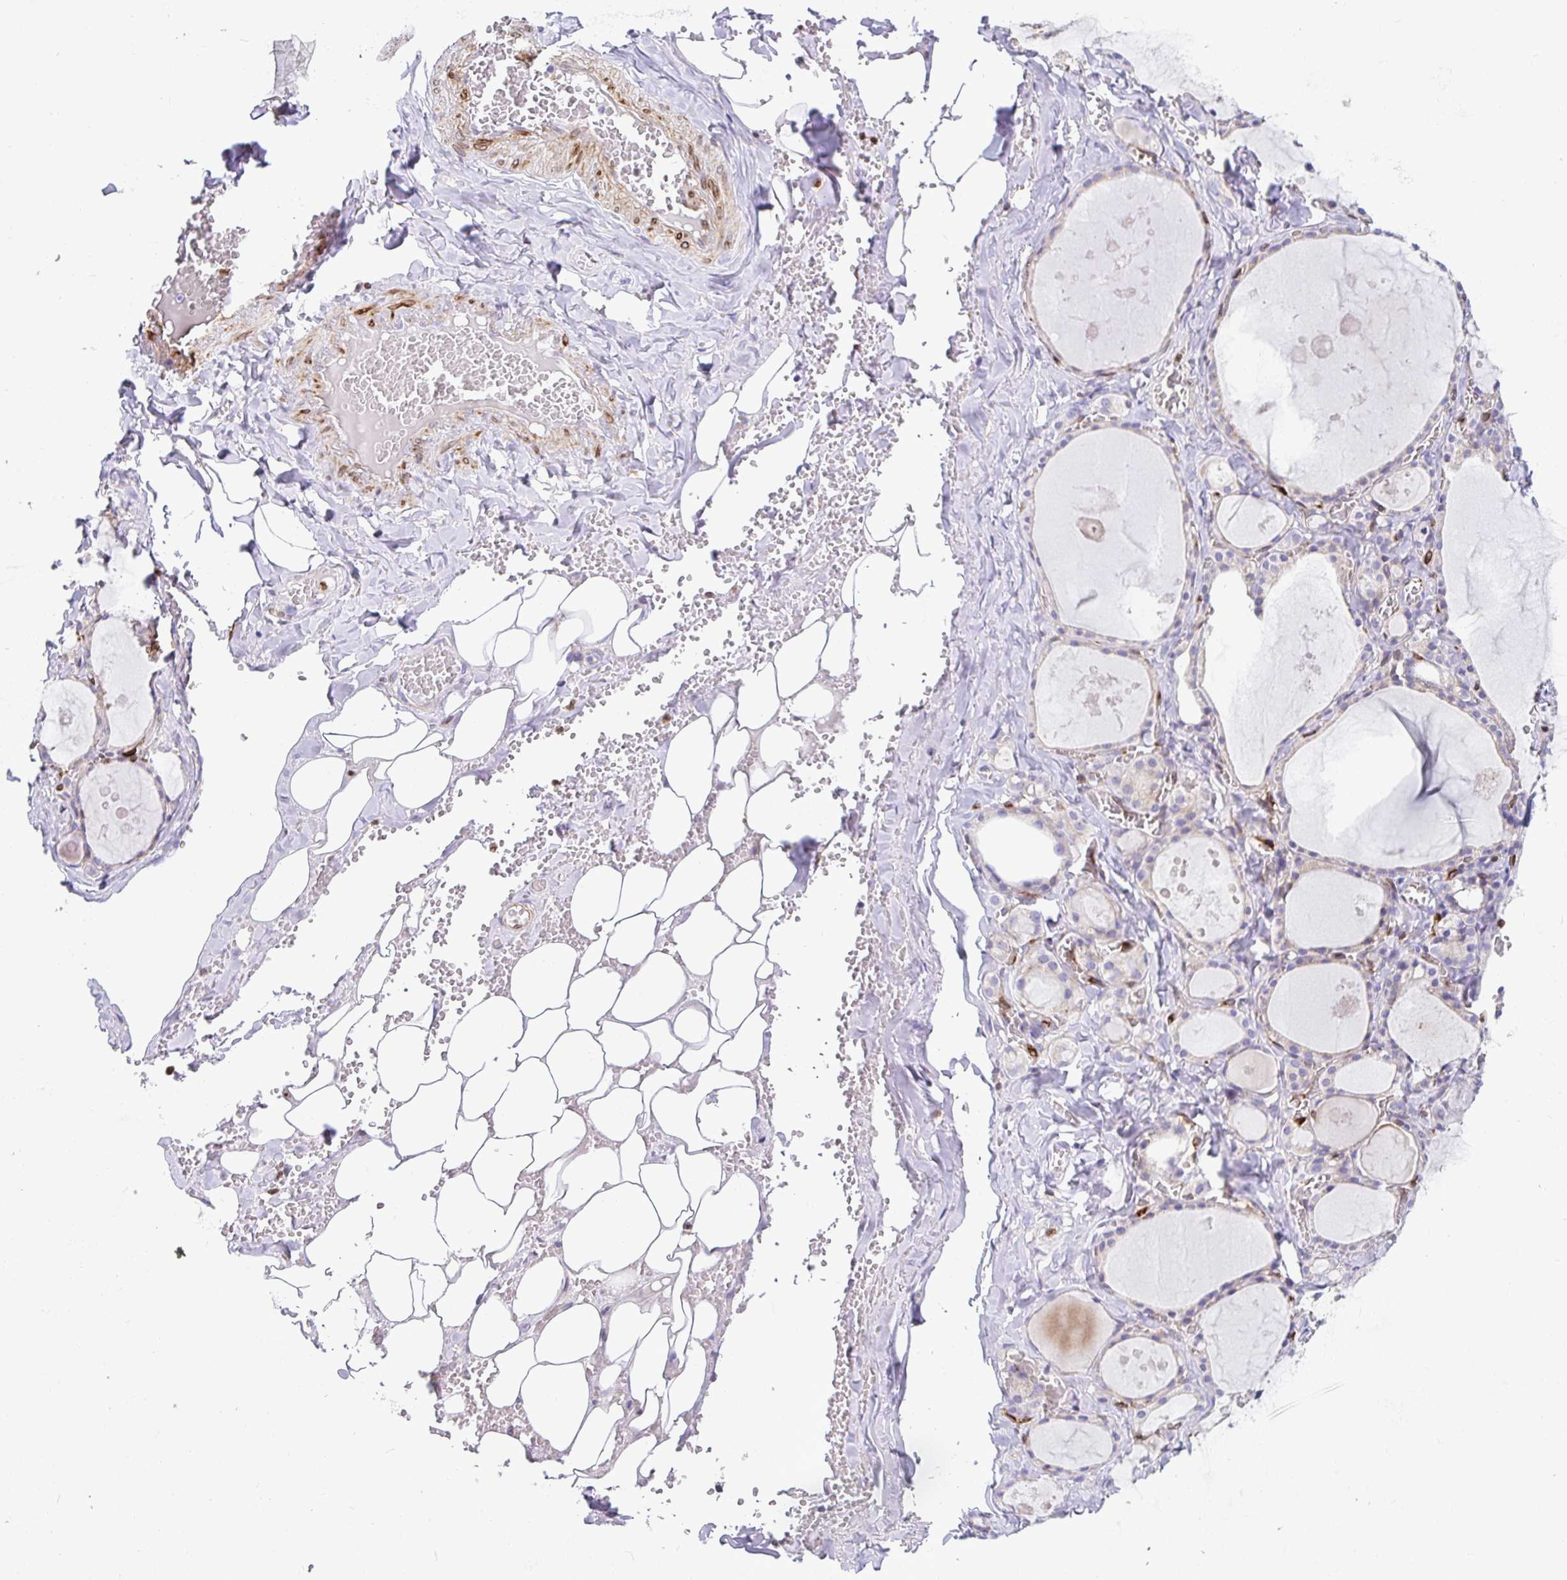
{"staining": {"intensity": "negative", "quantity": "none", "location": "none"}, "tissue": "thyroid gland", "cell_type": "Glandular cells", "image_type": "normal", "snomed": [{"axis": "morphology", "description": "Normal tissue, NOS"}, {"axis": "topography", "description": "Thyroid gland"}], "caption": "The IHC image has no significant positivity in glandular cells of thyroid gland.", "gene": "TP53I11", "patient": {"sex": "male", "age": 56}}